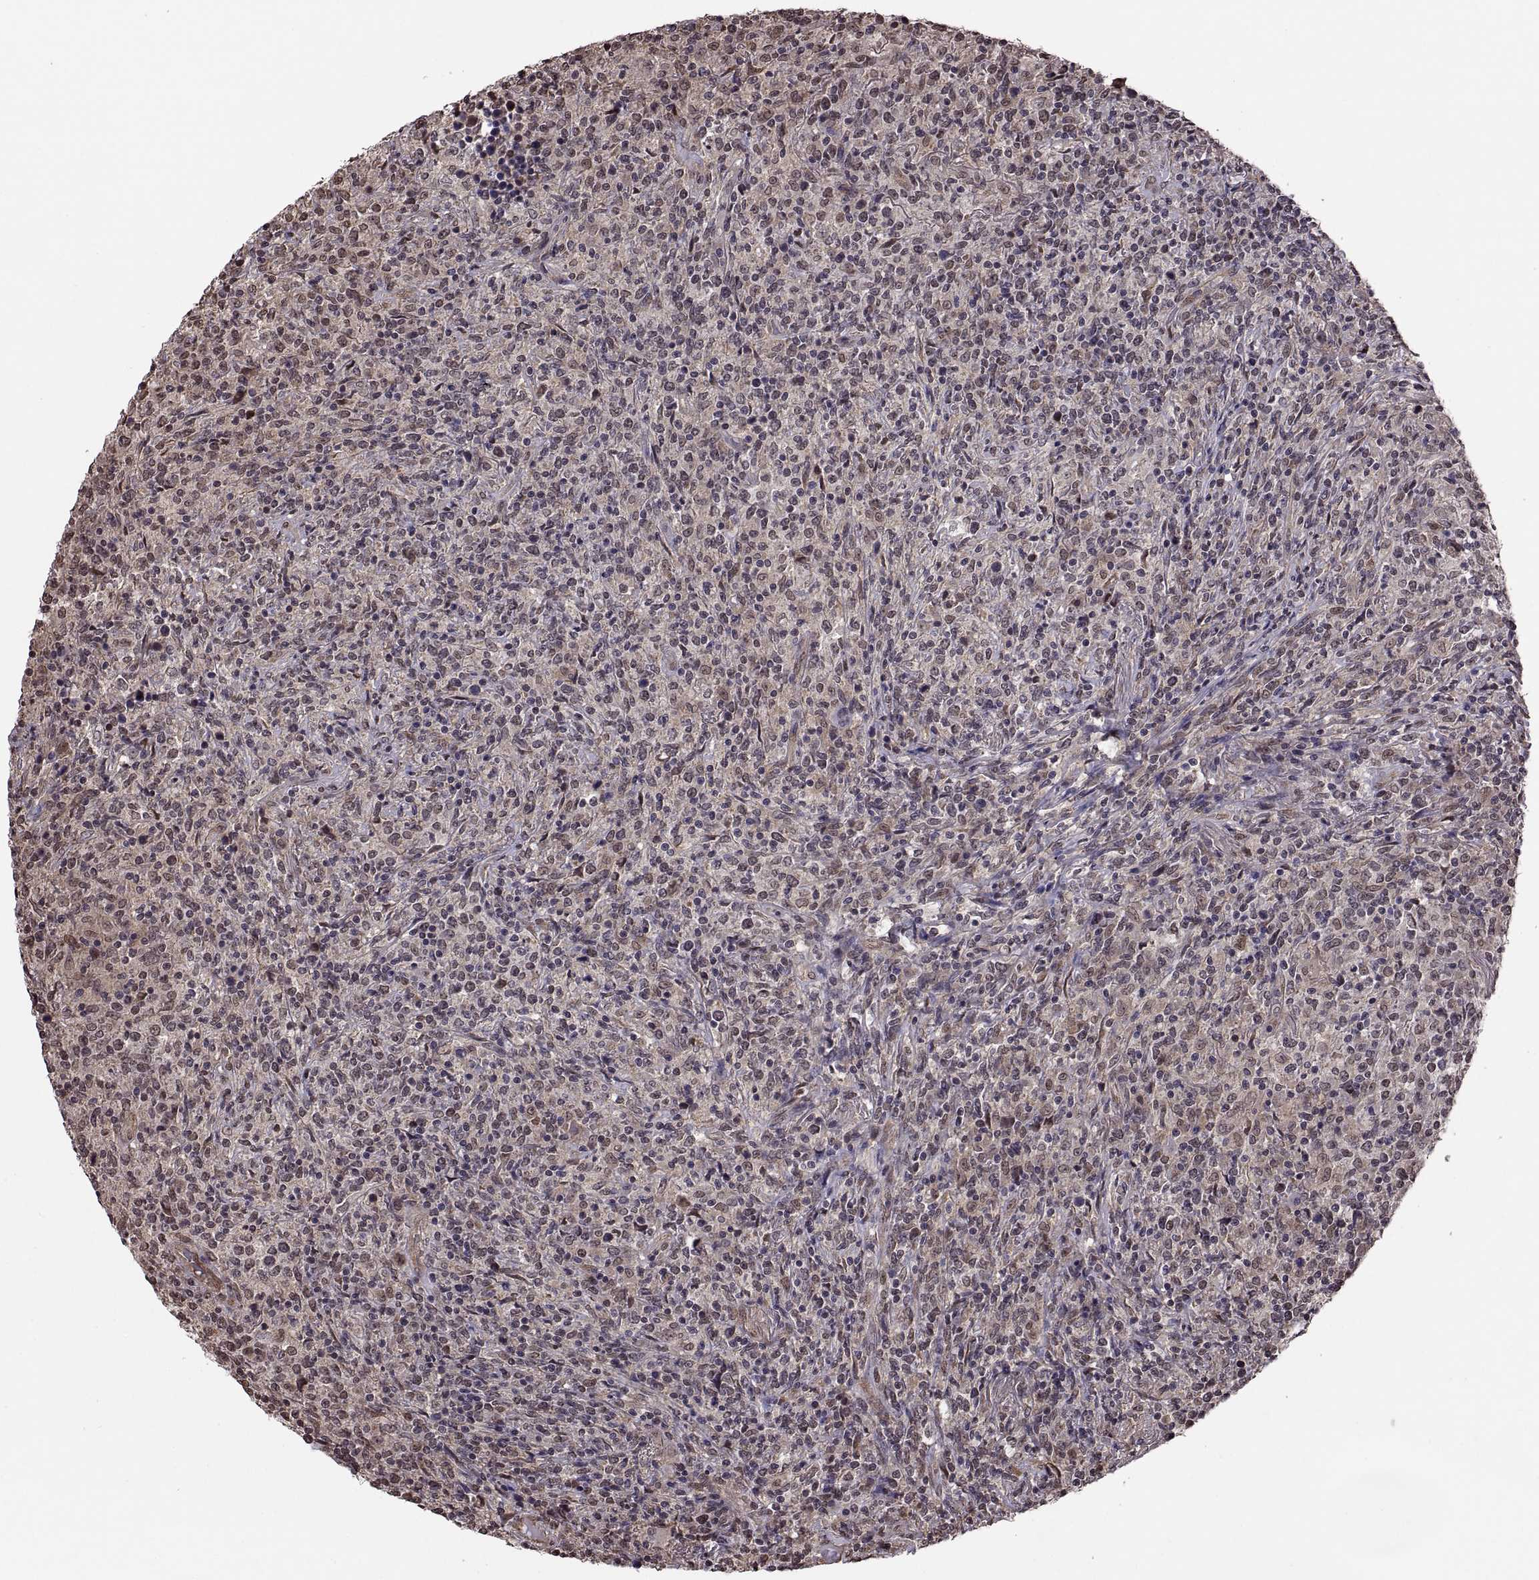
{"staining": {"intensity": "negative", "quantity": "none", "location": "none"}, "tissue": "lymphoma", "cell_type": "Tumor cells", "image_type": "cancer", "snomed": [{"axis": "morphology", "description": "Malignant lymphoma, non-Hodgkin's type, High grade"}, {"axis": "topography", "description": "Lung"}], "caption": "An image of human lymphoma is negative for staining in tumor cells. (Brightfield microscopy of DAB (3,3'-diaminobenzidine) immunohistochemistry (IHC) at high magnification).", "gene": "ARRB1", "patient": {"sex": "male", "age": 79}}